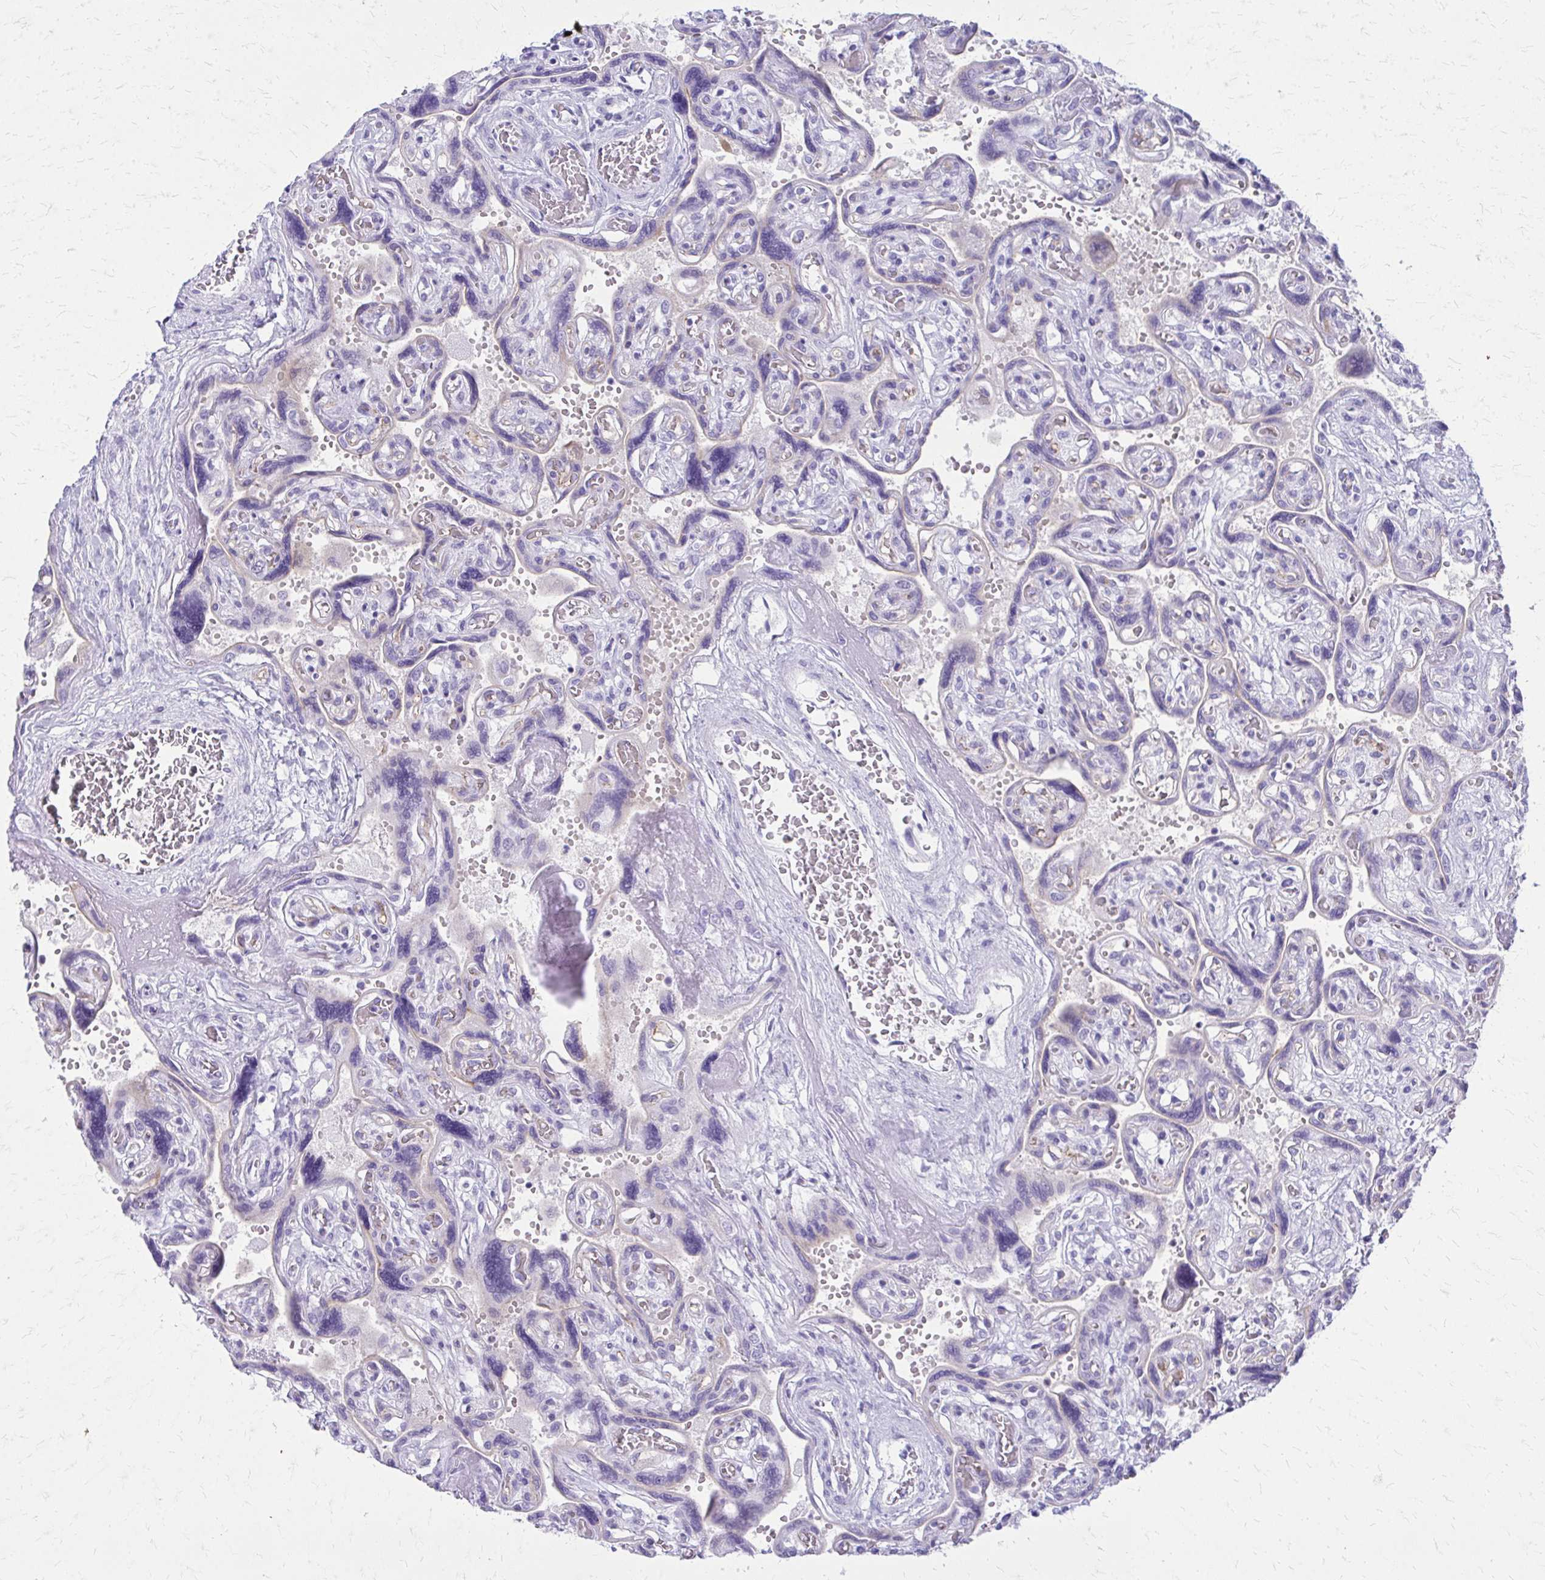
{"staining": {"intensity": "negative", "quantity": "none", "location": "none"}, "tissue": "placenta", "cell_type": "Decidual cells", "image_type": "normal", "snomed": [{"axis": "morphology", "description": "Normal tissue, NOS"}, {"axis": "topography", "description": "Placenta"}], "caption": "A high-resolution micrograph shows immunohistochemistry staining of unremarkable placenta, which shows no significant expression in decidual cells.", "gene": "TPSG1", "patient": {"sex": "female", "age": 32}}